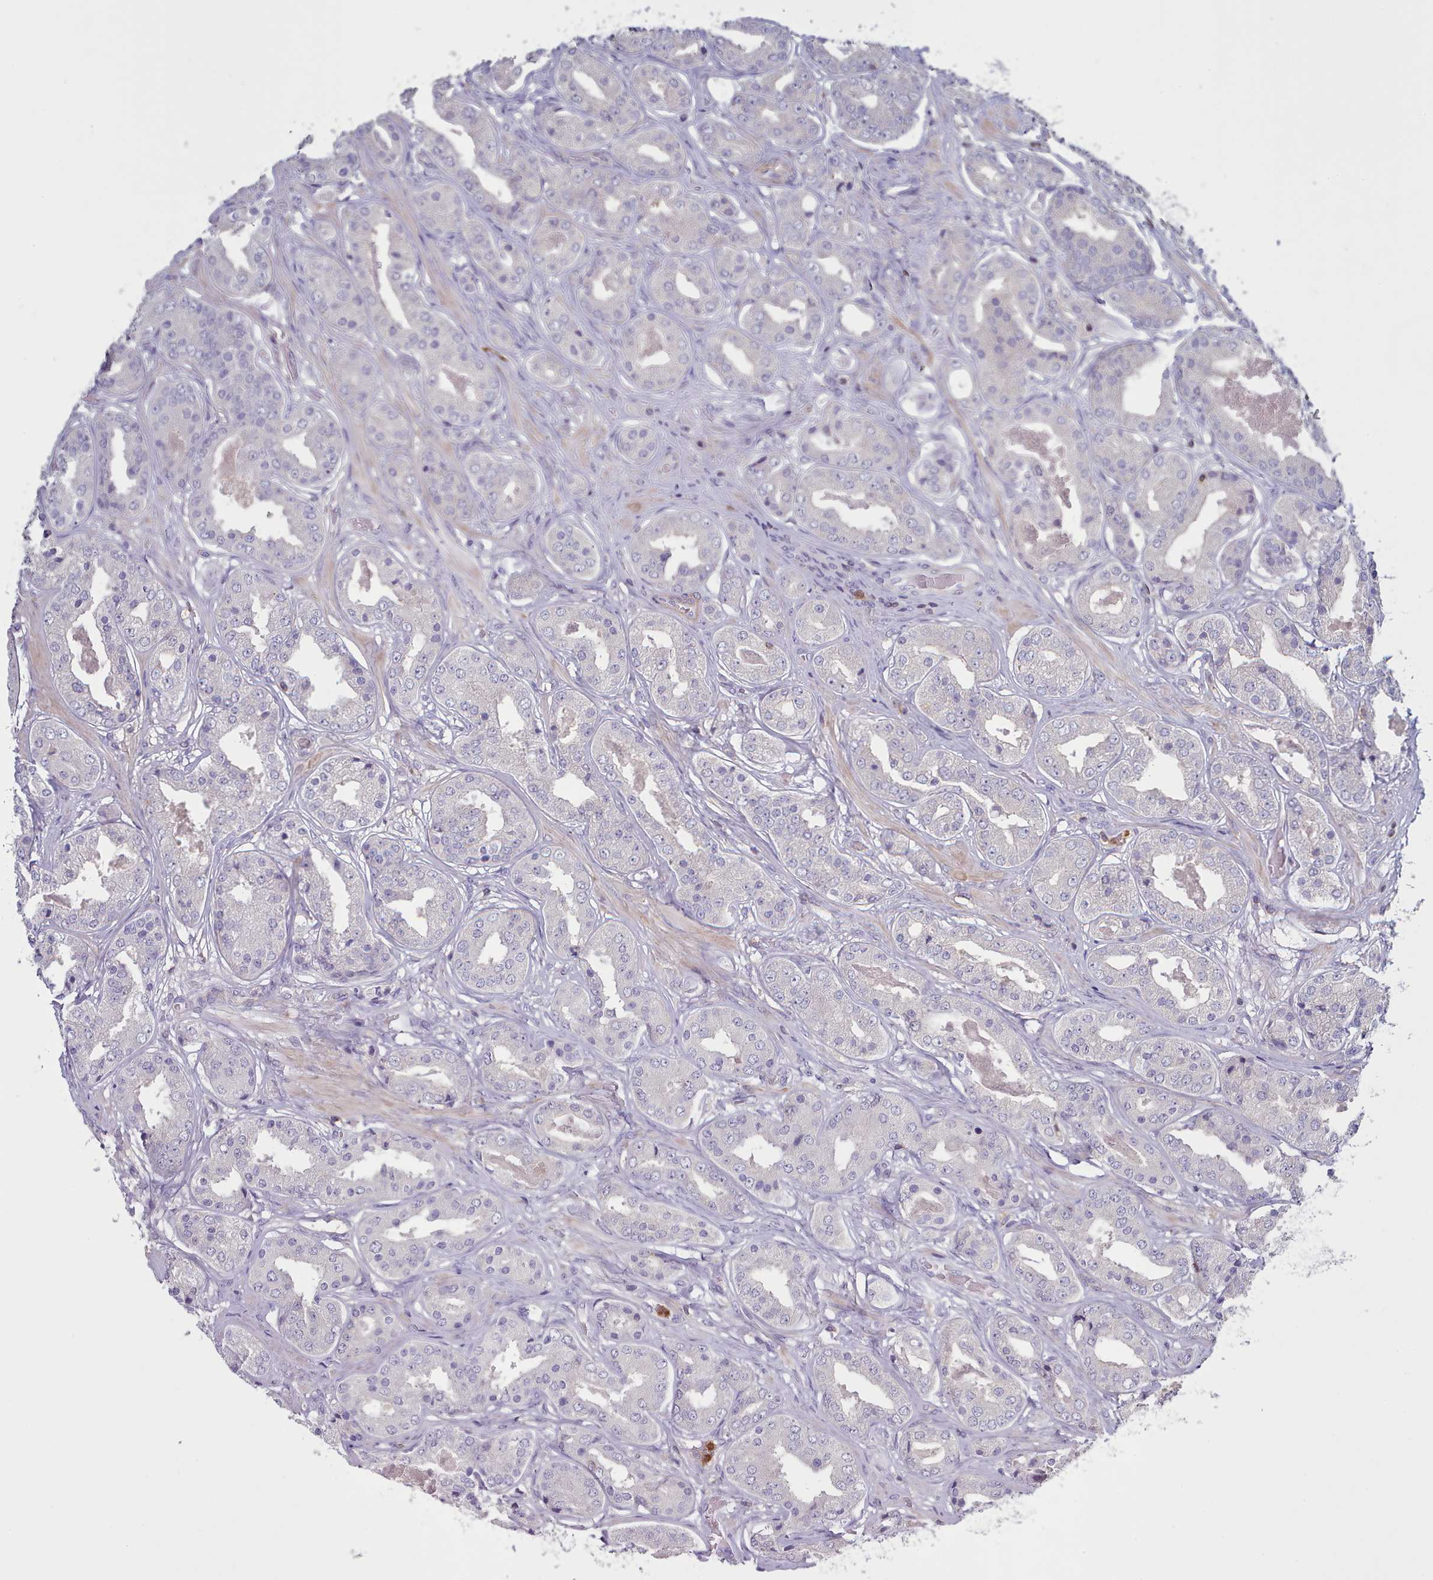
{"staining": {"intensity": "negative", "quantity": "none", "location": "none"}, "tissue": "prostate cancer", "cell_type": "Tumor cells", "image_type": "cancer", "snomed": [{"axis": "morphology", "description": "Adenocarcinoma, High grade"}, {"axis": "topography", "description": "Prostate"}], "caption": "There is no significant staining in tumor cells of high-grade adenocarcinoma (prostate).", "gene": "RAC2", "patient": {"sex": "male", "age": 63}}